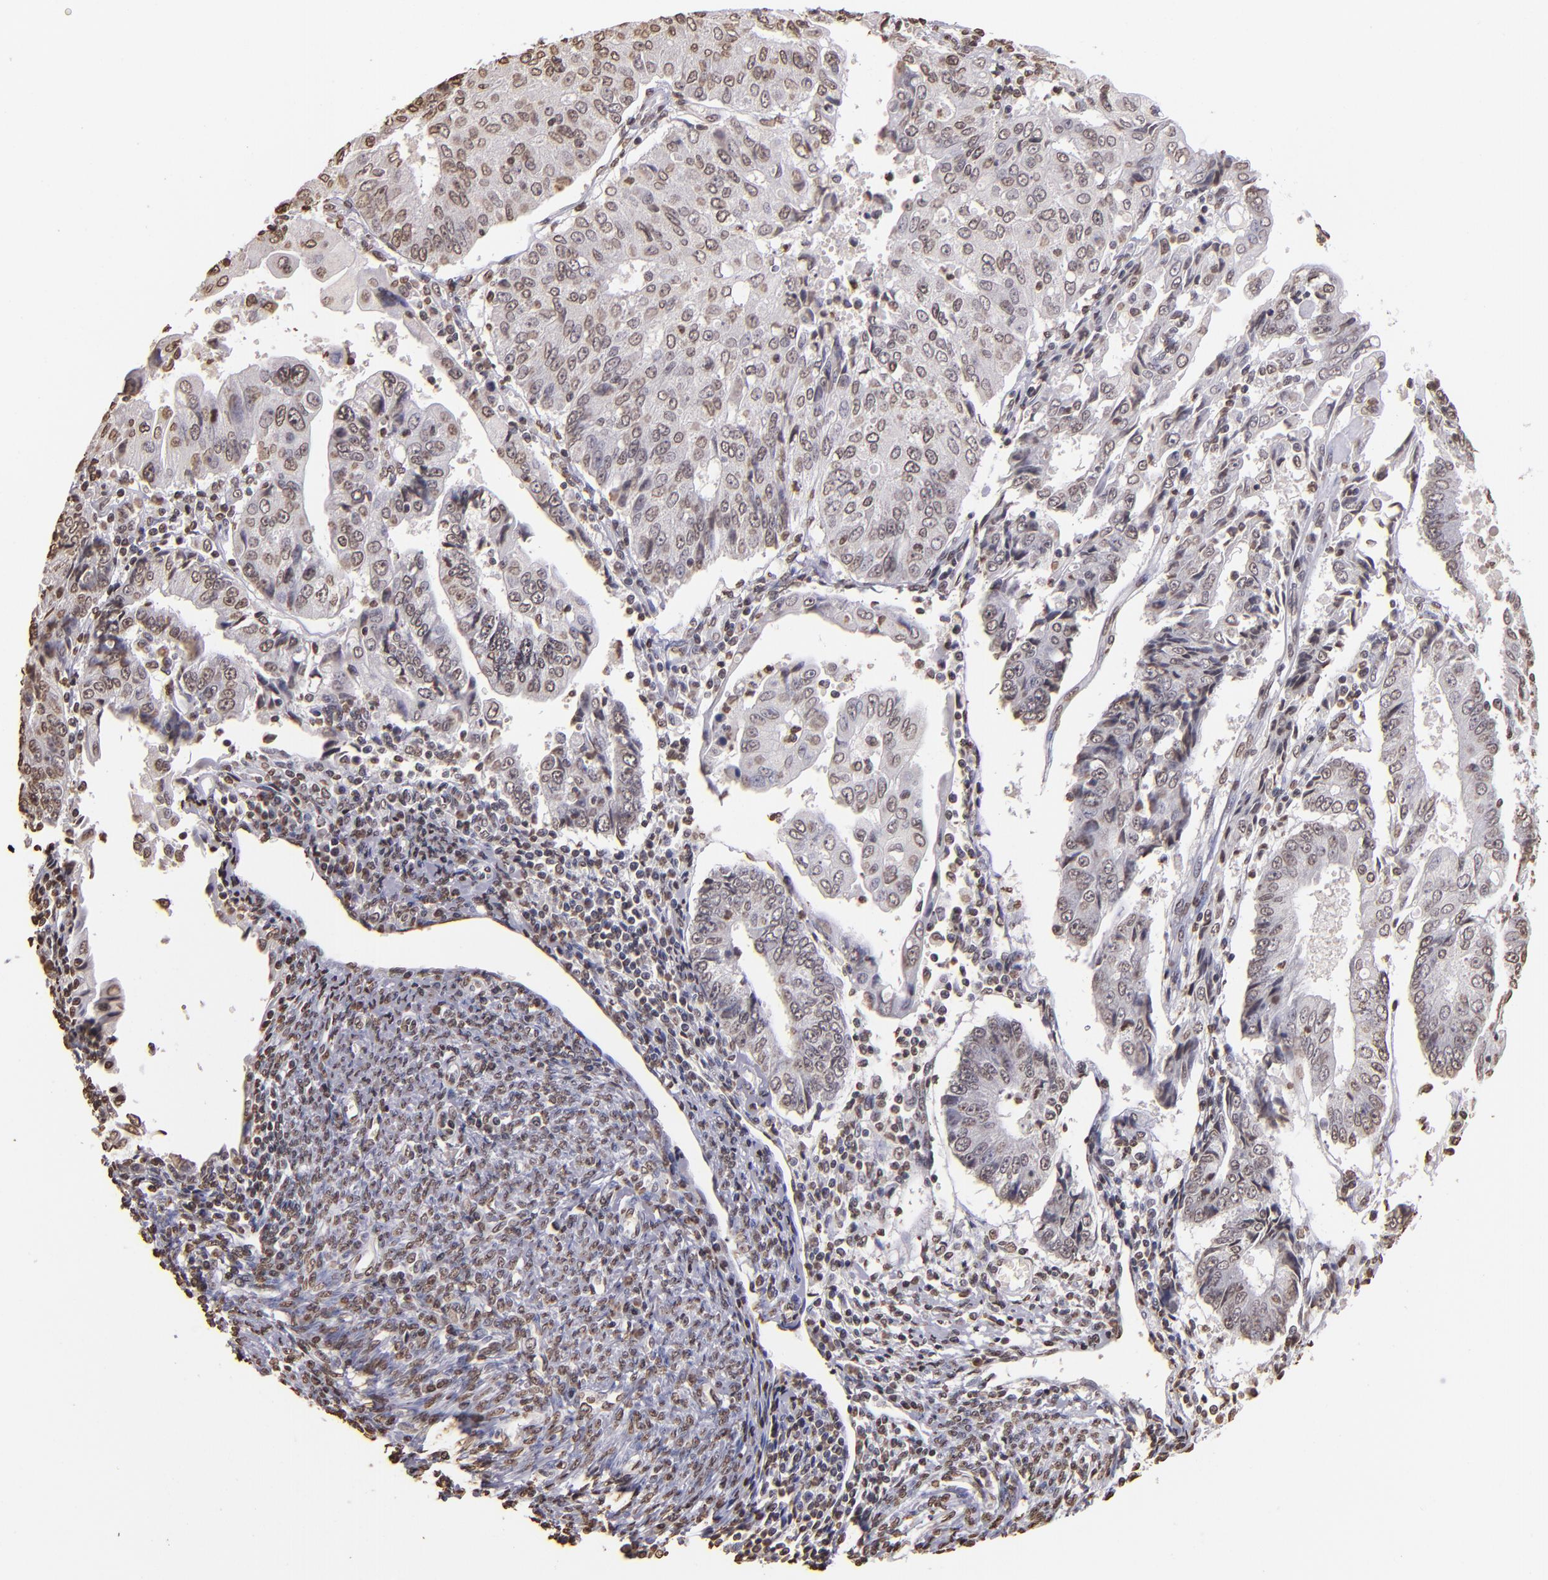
{"staining": {"intensity": "weak", "quantity": "25%-75%", "location": "nuclear"}, "tissue": "endometrial cancer", "cell_type": "Tumor cells", "image_type": "cancer", "snomed": [{"axis": "morphology", "description": "Adenocarcinoma, NOS"}, {"axis": "topography", "description": "Endometrium"}], "caption": "Endometrial cancer (adenocarcinoma) tissue reveals weak nuclear staining in about 25%-75% of tumor cells", "gene": "LBX1", "patient": {"sex": "female", "age": 75}}